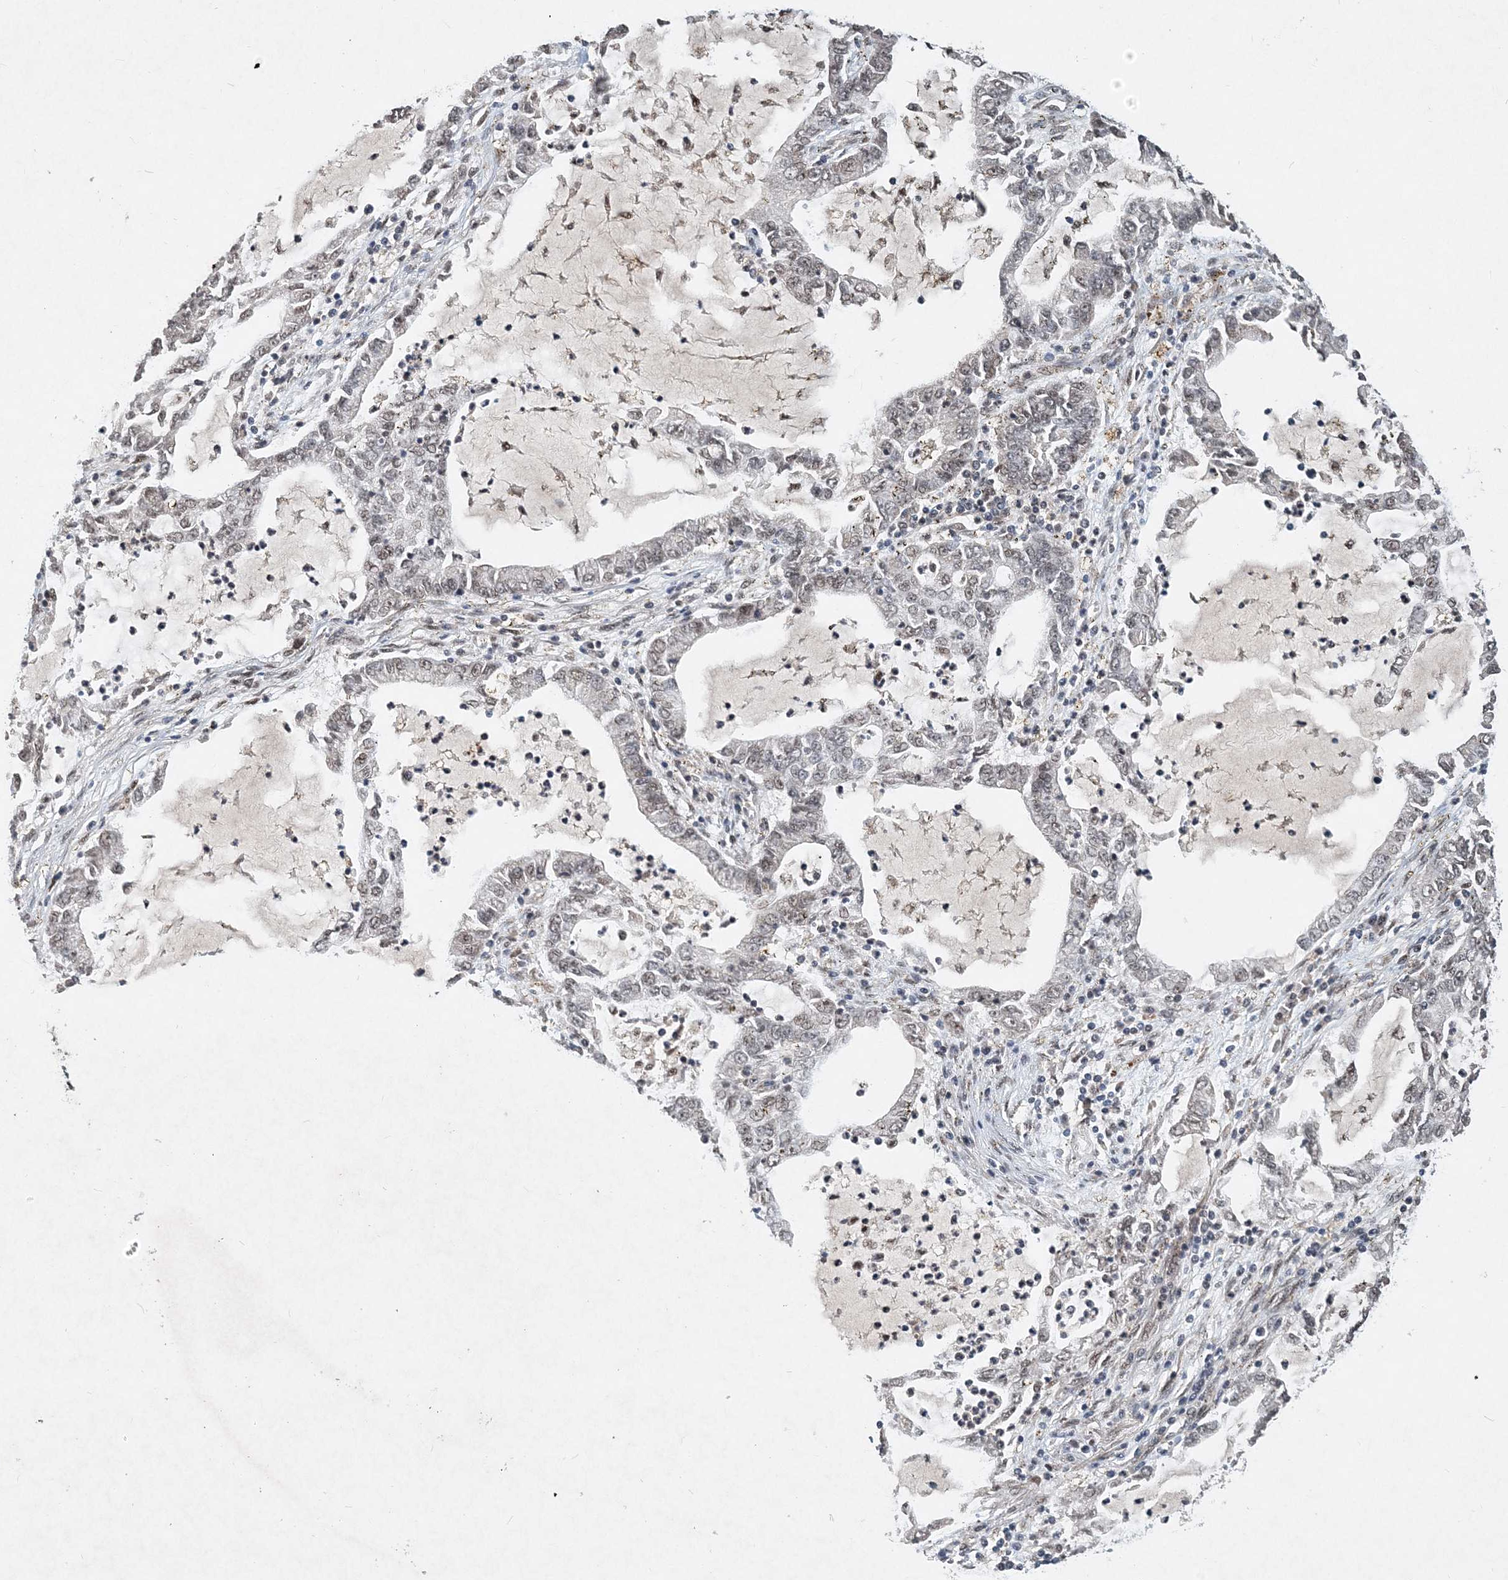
{"staining": {"intensity": "negative", "quantity": "none", "location": "none"}, "tissue": "lung cancer", "cell_type": "Tumor cells", "image_type": "cancer", "snomed": [{"axis": "morphology", "description": "Adenocarcinoma, NOS"}, {"axis": "topography", "description": "Lung"}], "caption": "Human lung cancer stained for a protein using immunohistochemistry shows no positivity in tumor cells.", "gene": "KPNA4", "patient": {"sex": "female", "age": 51}}